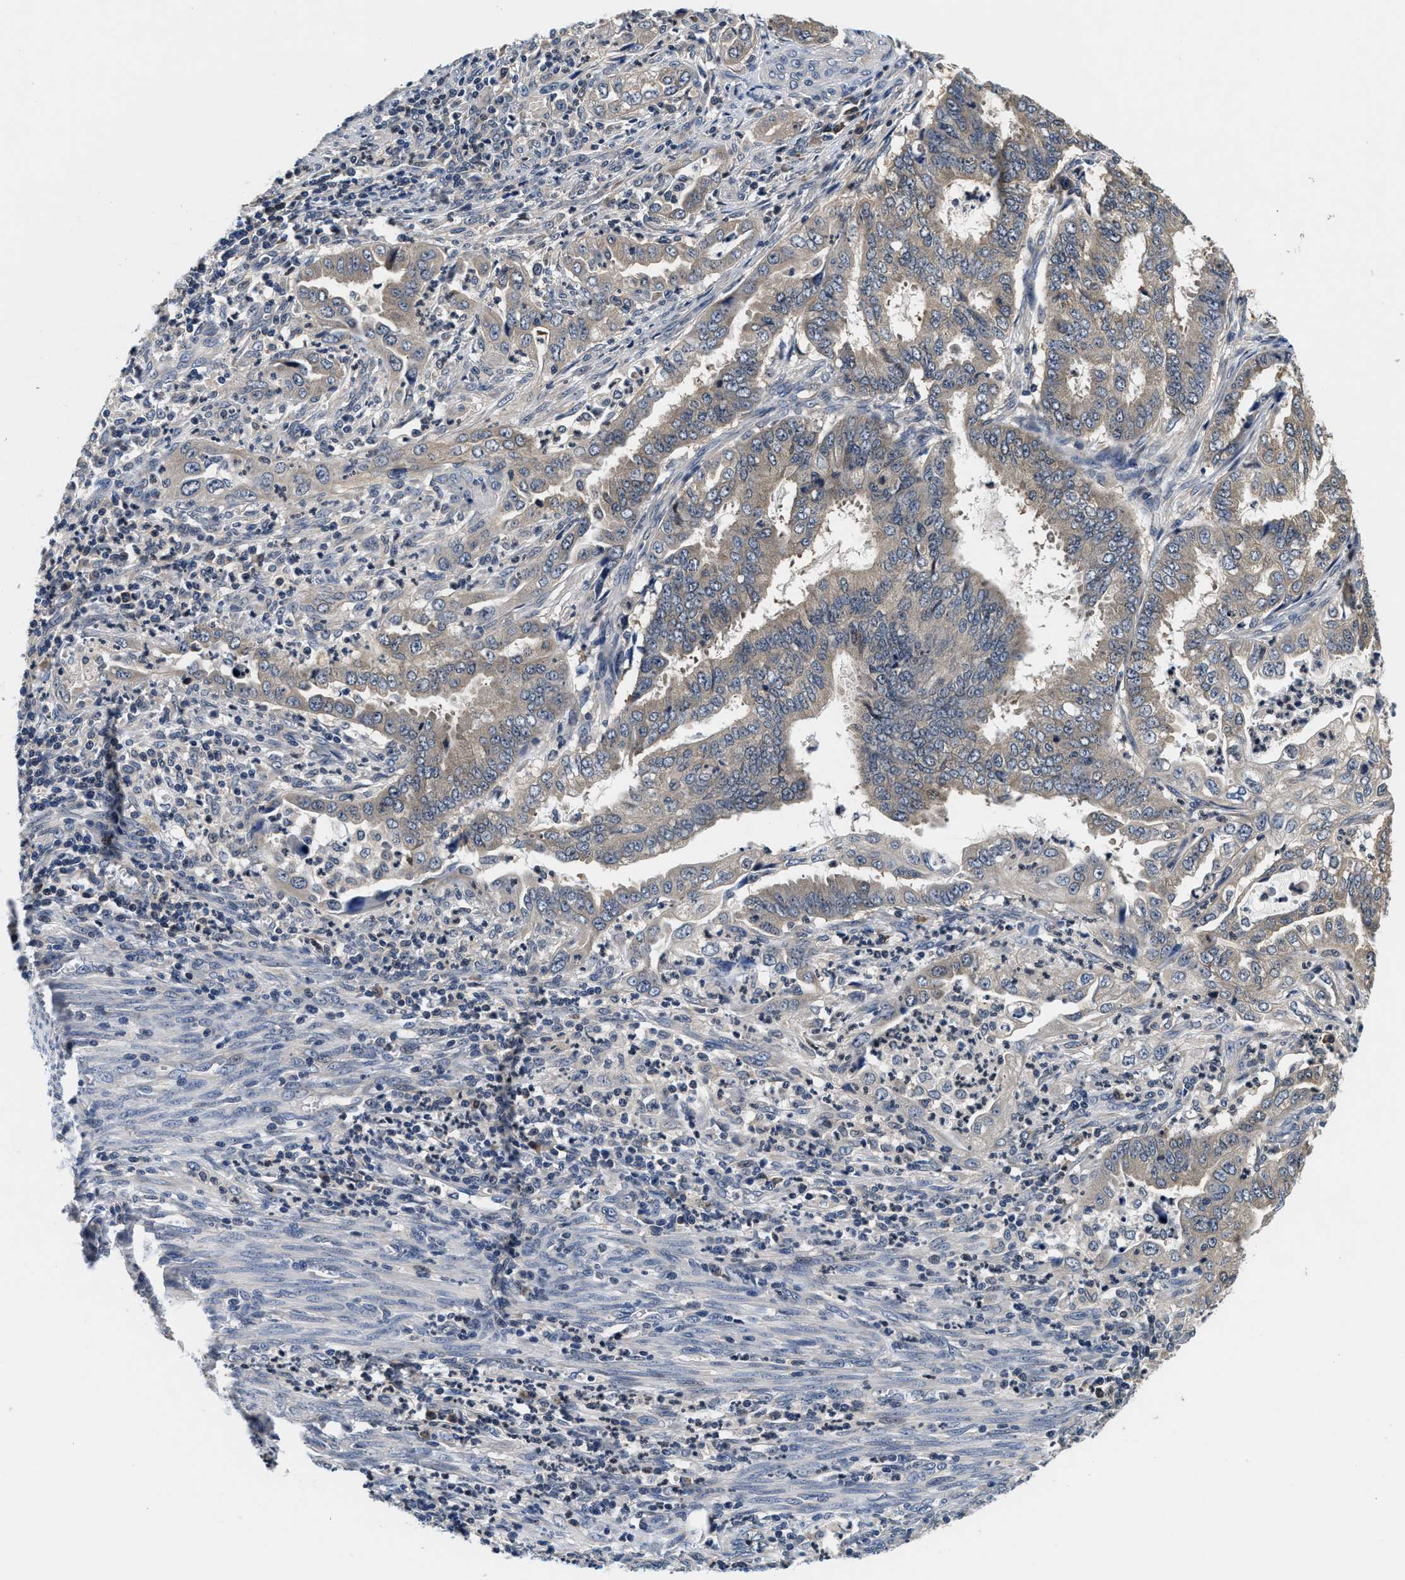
{"staining": {"intensity": "weak", "quantity": "25%-75%", "location": "cytoplasmic/membranous"}, "tissue": "endometrial cancer", "cell_type": "Tumor cells", "image_type": "cancer", "snomed": [{"axis": "morphology", "description": "Adenocarcinoma, NOS"}, {"axis": "topography", "description": "Endometrium"}], "caption": "Adenocarcinoma (endometrial) stained for a protein shows weak cytoplasmic/membranous positivity in tumor cells.", "gene": "PHPT1", "patient": {"sex": "female", "age": 51}}